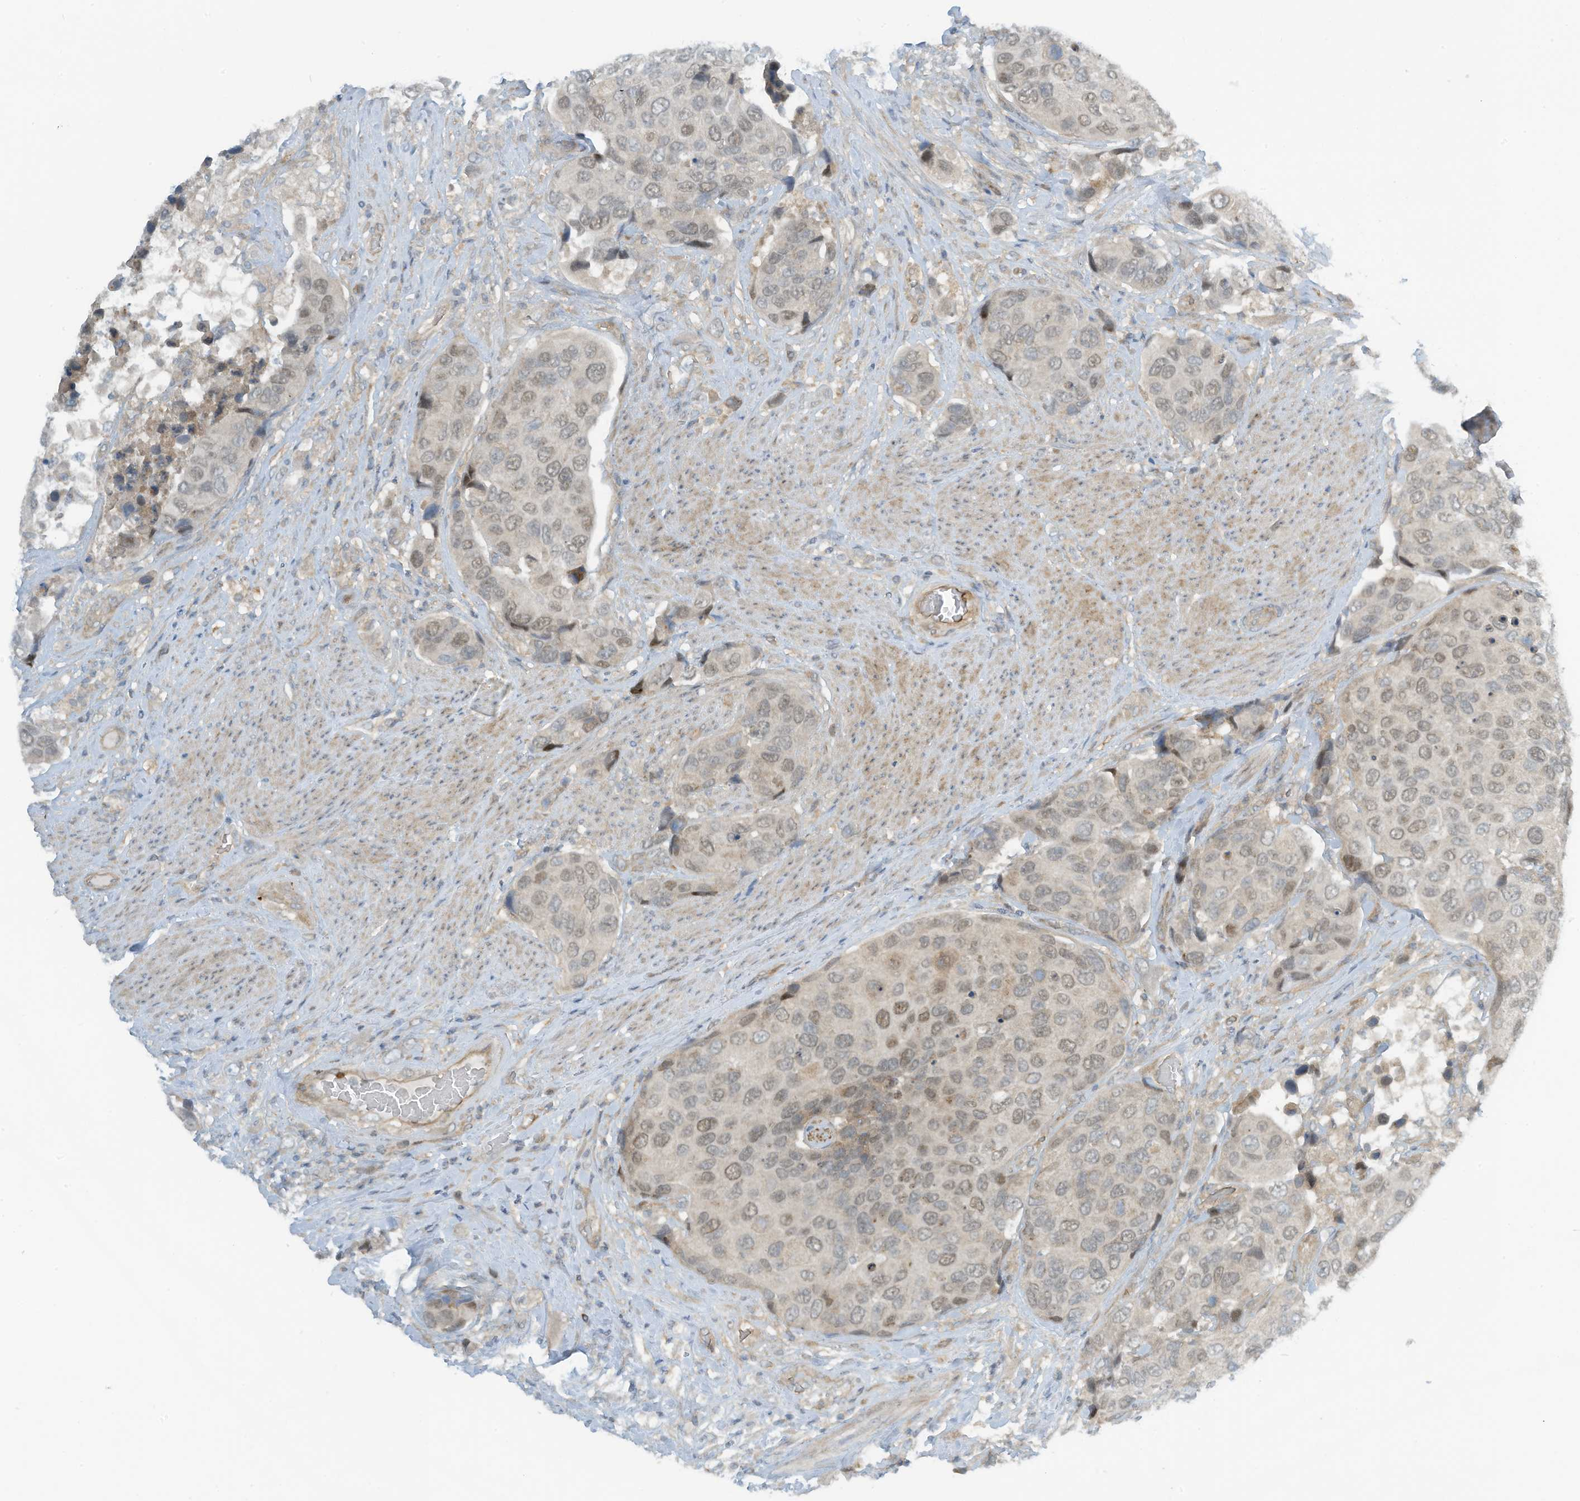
{"staining": {"intensity": "weak", "quantity": "<25%", "location": "nuclear"}, "tissue": "urothelial cancer", "cell_type": "Tumor cells", "image_type": "cancer", "snomed": [{"axis": "morphology", "description": "Urothelial carcinoma, High grade"}, {"axis": "topography", "description": "Urinary bladder"}], "caption": "A histopathology image of urothelial carcinoma (high-grade) stained for a protein demonstrates no brown staining in tumor cells.", "gene": "FSD1L", "patient": {"sex": "male", "age": 74}}